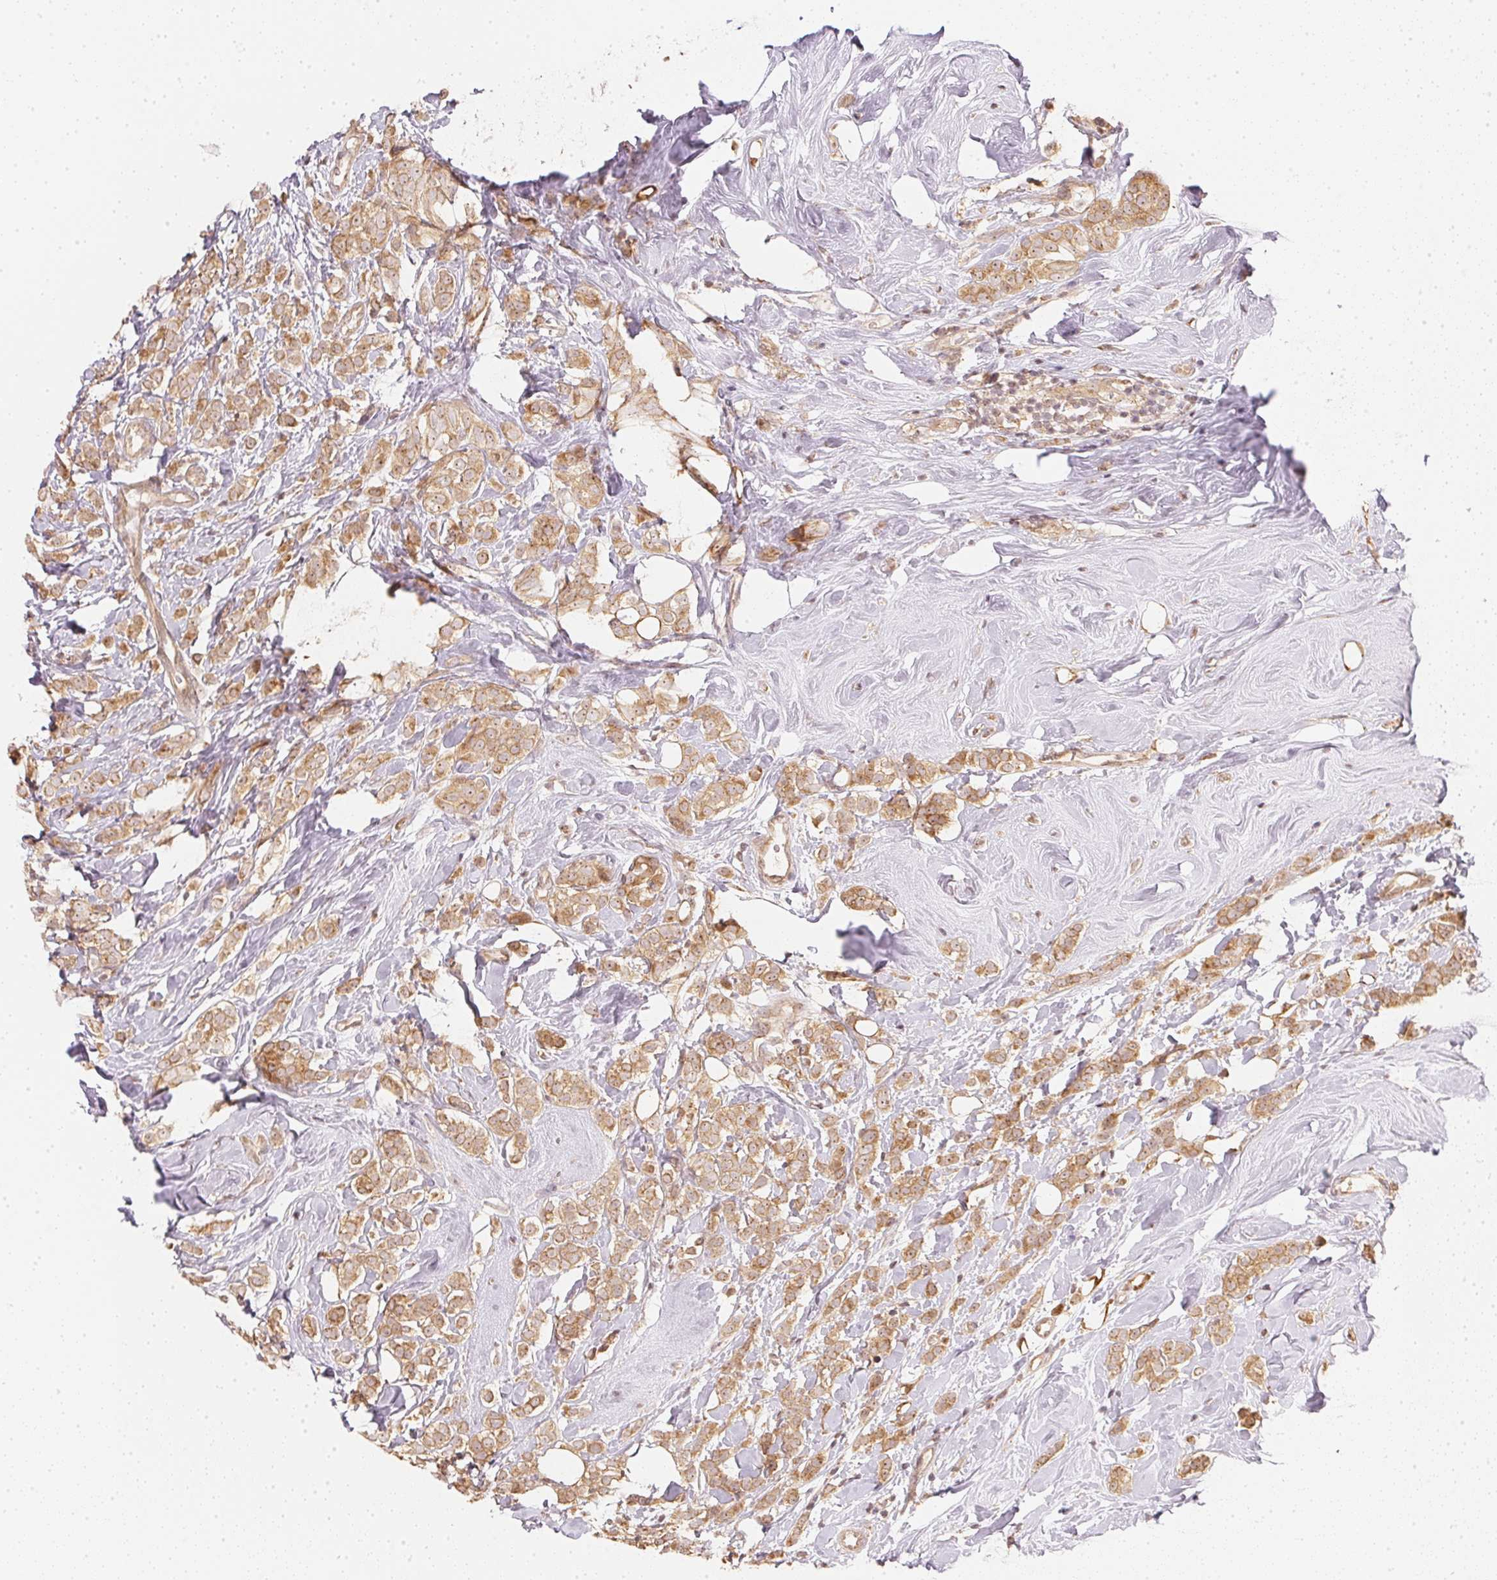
{"staining": {"intensity": "moderate", "quantity": ">75%", "location": "cytoplasmic/membranous"}, "tissue": "breast cancer", "cell_type": "Tumor cells", "image_type": "cancer", "snomed": [{"axis": "morphology", "description": "Lobular carcinoma"}, {"axis": "topography", "description": "Breast"}], "caption": "This image displays IHC staining of human lobular carcinoma (breast), with medium moderate cytoplasmic/membranous staining in about >75% of tumor cells.", "gene": "WDR54", "patient": {"sex": "female", "age": 49}}